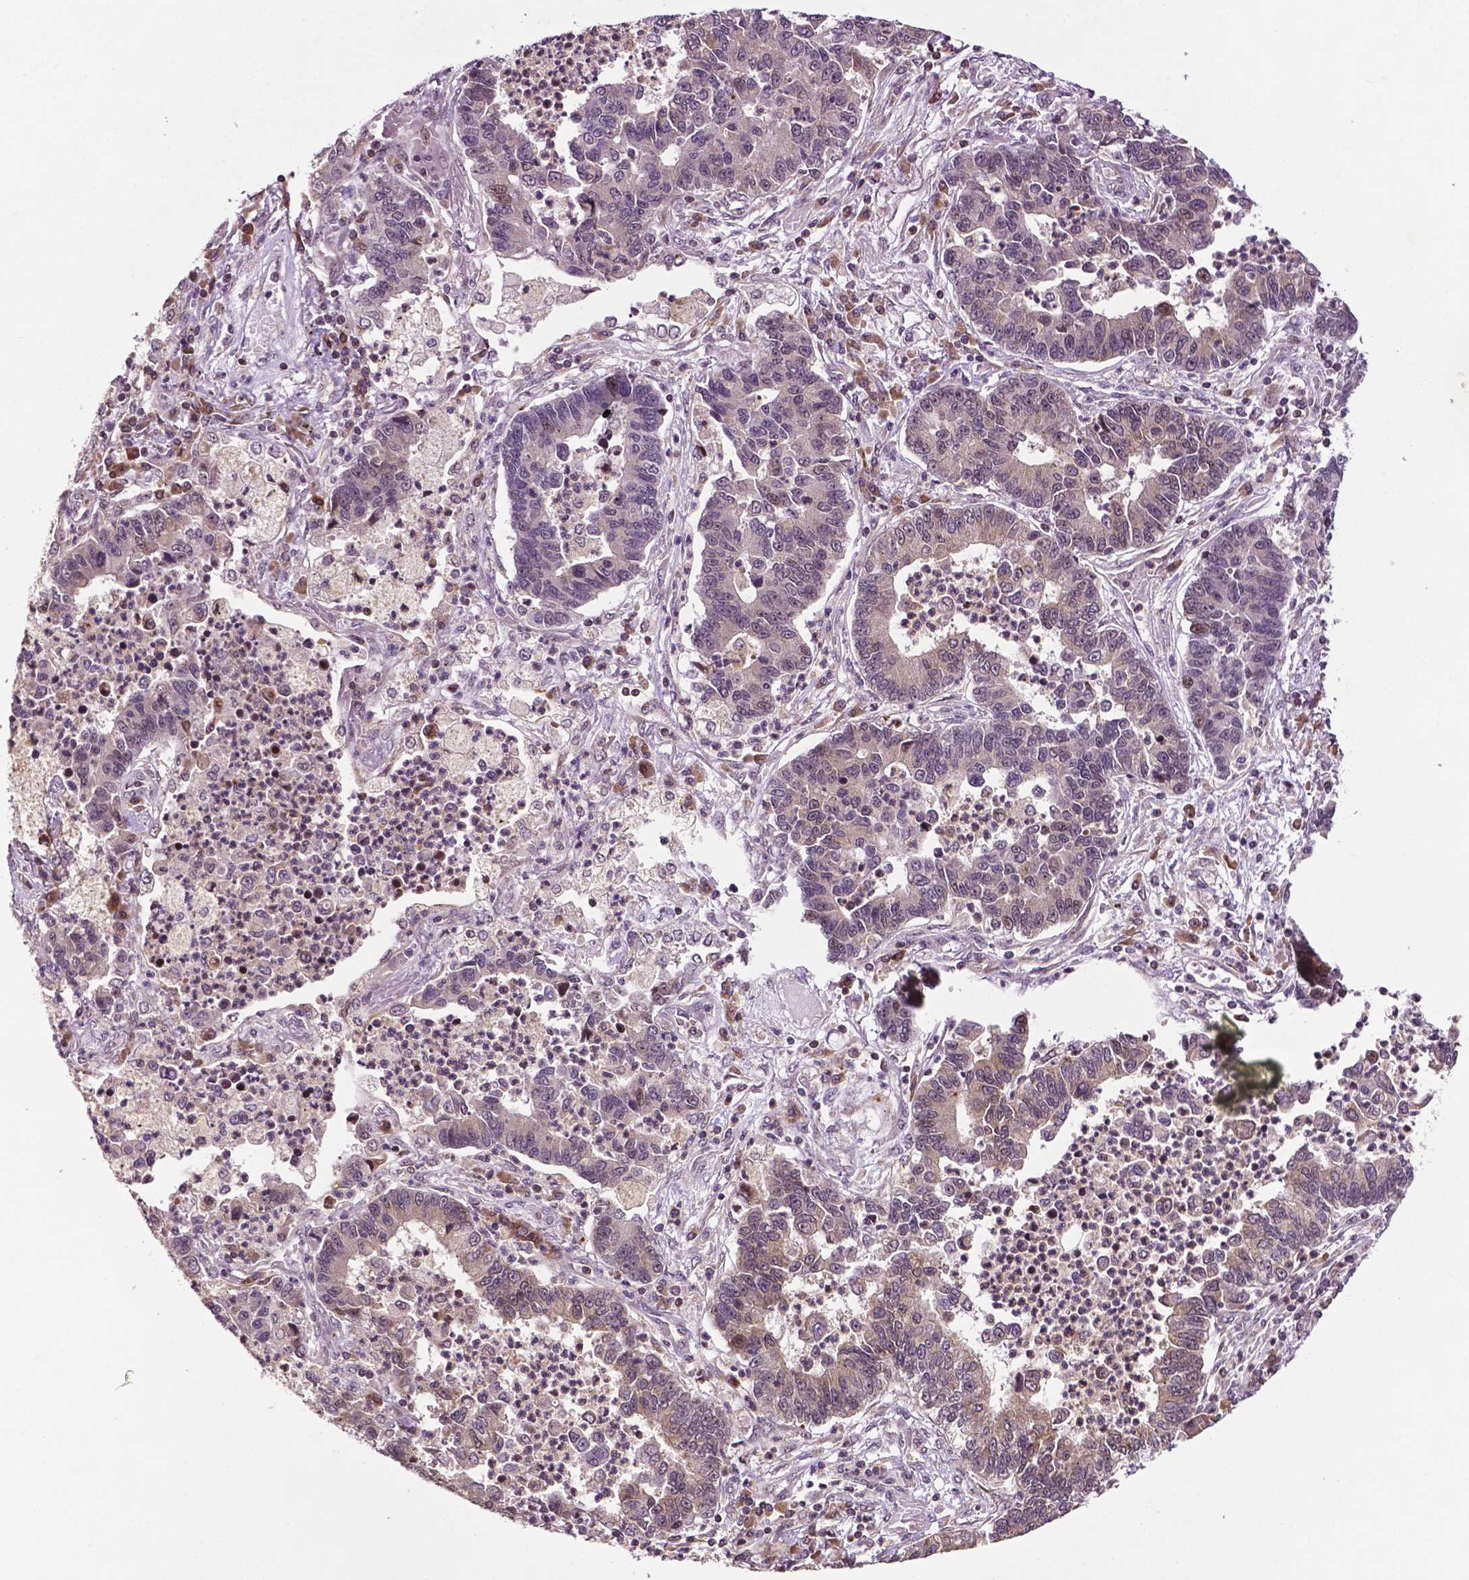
{"staining": {"intensity": "negative", "quantity": "none", "location": "none"}, "tissue": "lung cancer", "cell_type": "Tumor cells", "image_type": "cancer", "snomed": [{"axis": "morphology", "description": "Adenocarcinoma, NOS"}, {"axis": "topography", "description": "Lung"}], "caption": "Lung cancer was stained to show a protein in brown. There is no significant expression in tumor cells. (DAB IHC with hematoxylin counter stain).", "gene": "TMX2", "patient": {"sex": "female", "age": 57}}